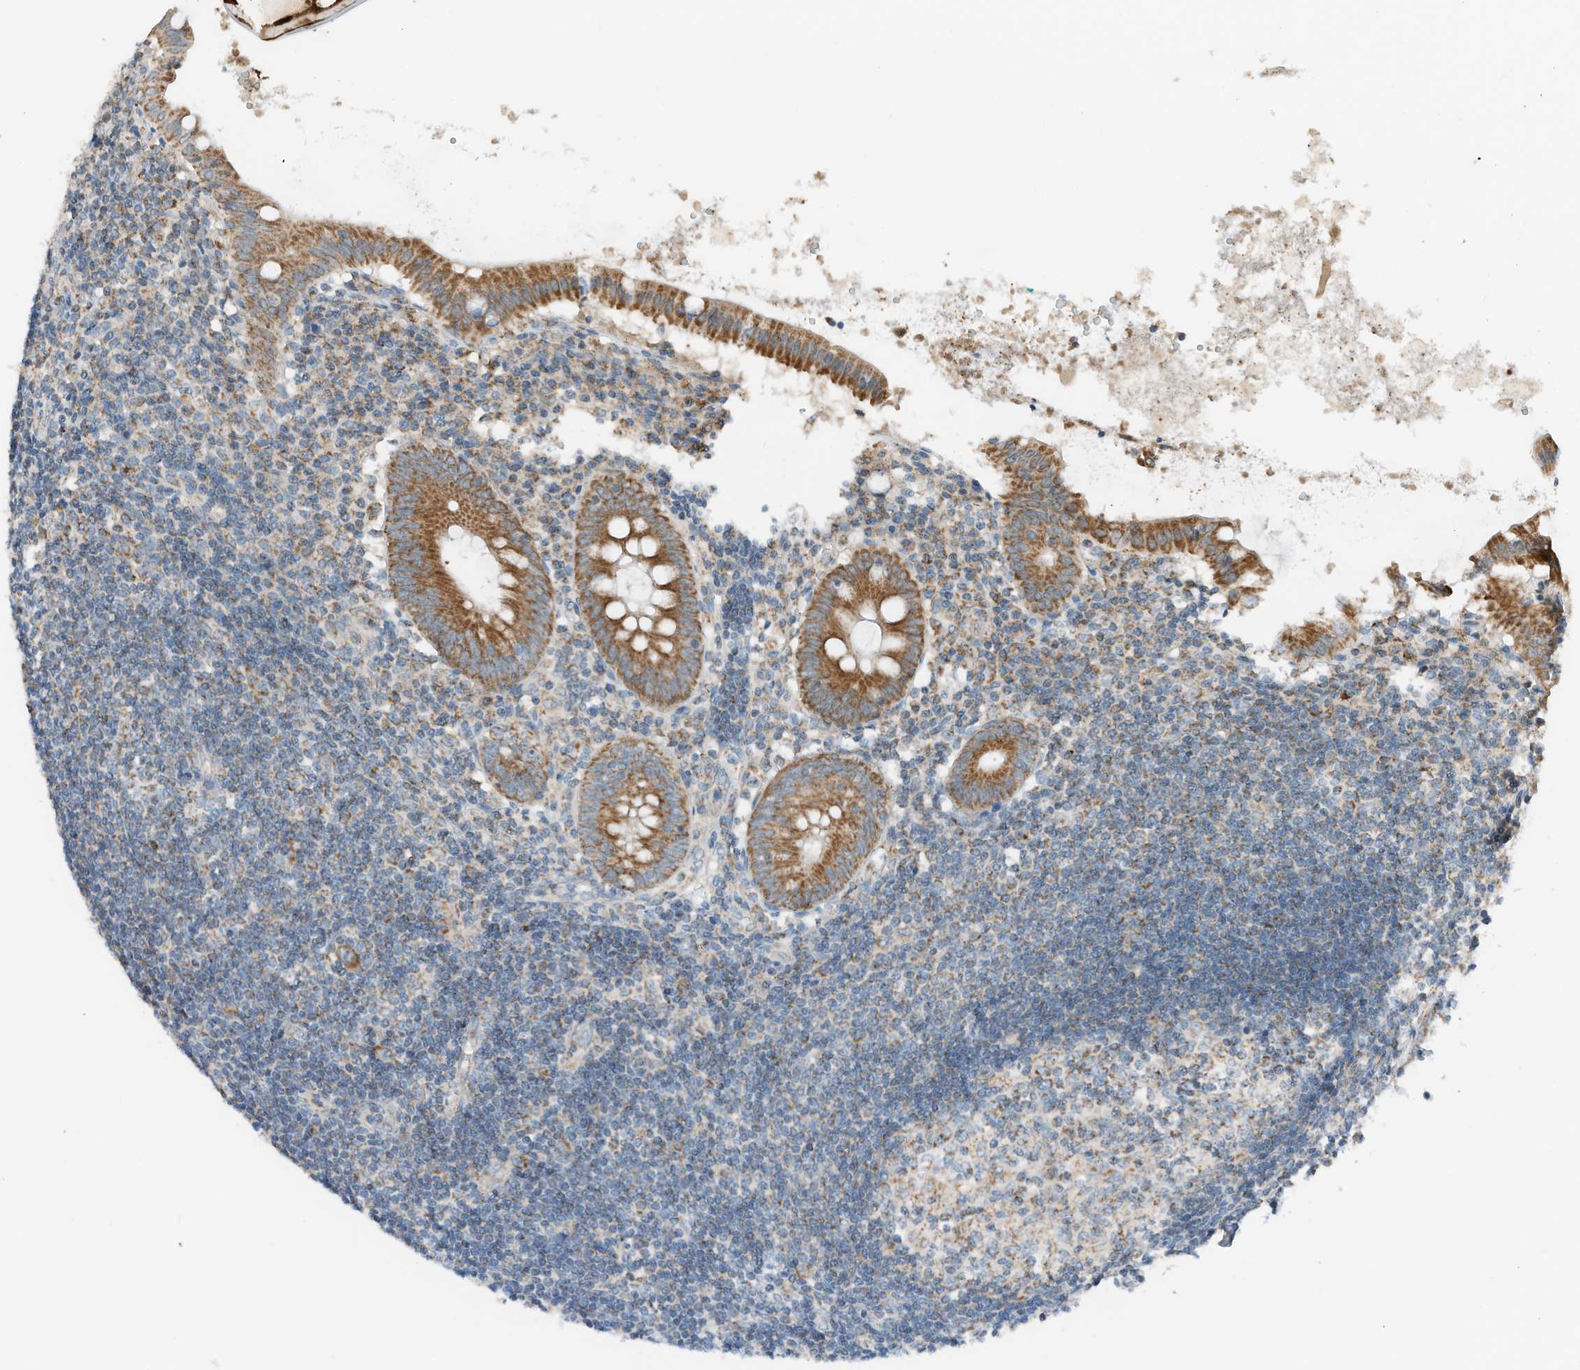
{"staining": {"intensity": "strong", "quantity": ">75%", "location": "cytoplasmic/membranous"}, "tissue": "appendix", "cell_type": "Glandular cells", "image_type": "normal", "snomed": [{"axis": "morphology", "description": "Normal tissue, NOS"}, {"axis": "topography", "description": "Appendix"}], "caption": "Strong cytoplasmic/membranous positivity is seen in about >75% of glandular cells in benign appendix.", "gene": "RMND1", "patient": {"sex": "female", "age": 54}}